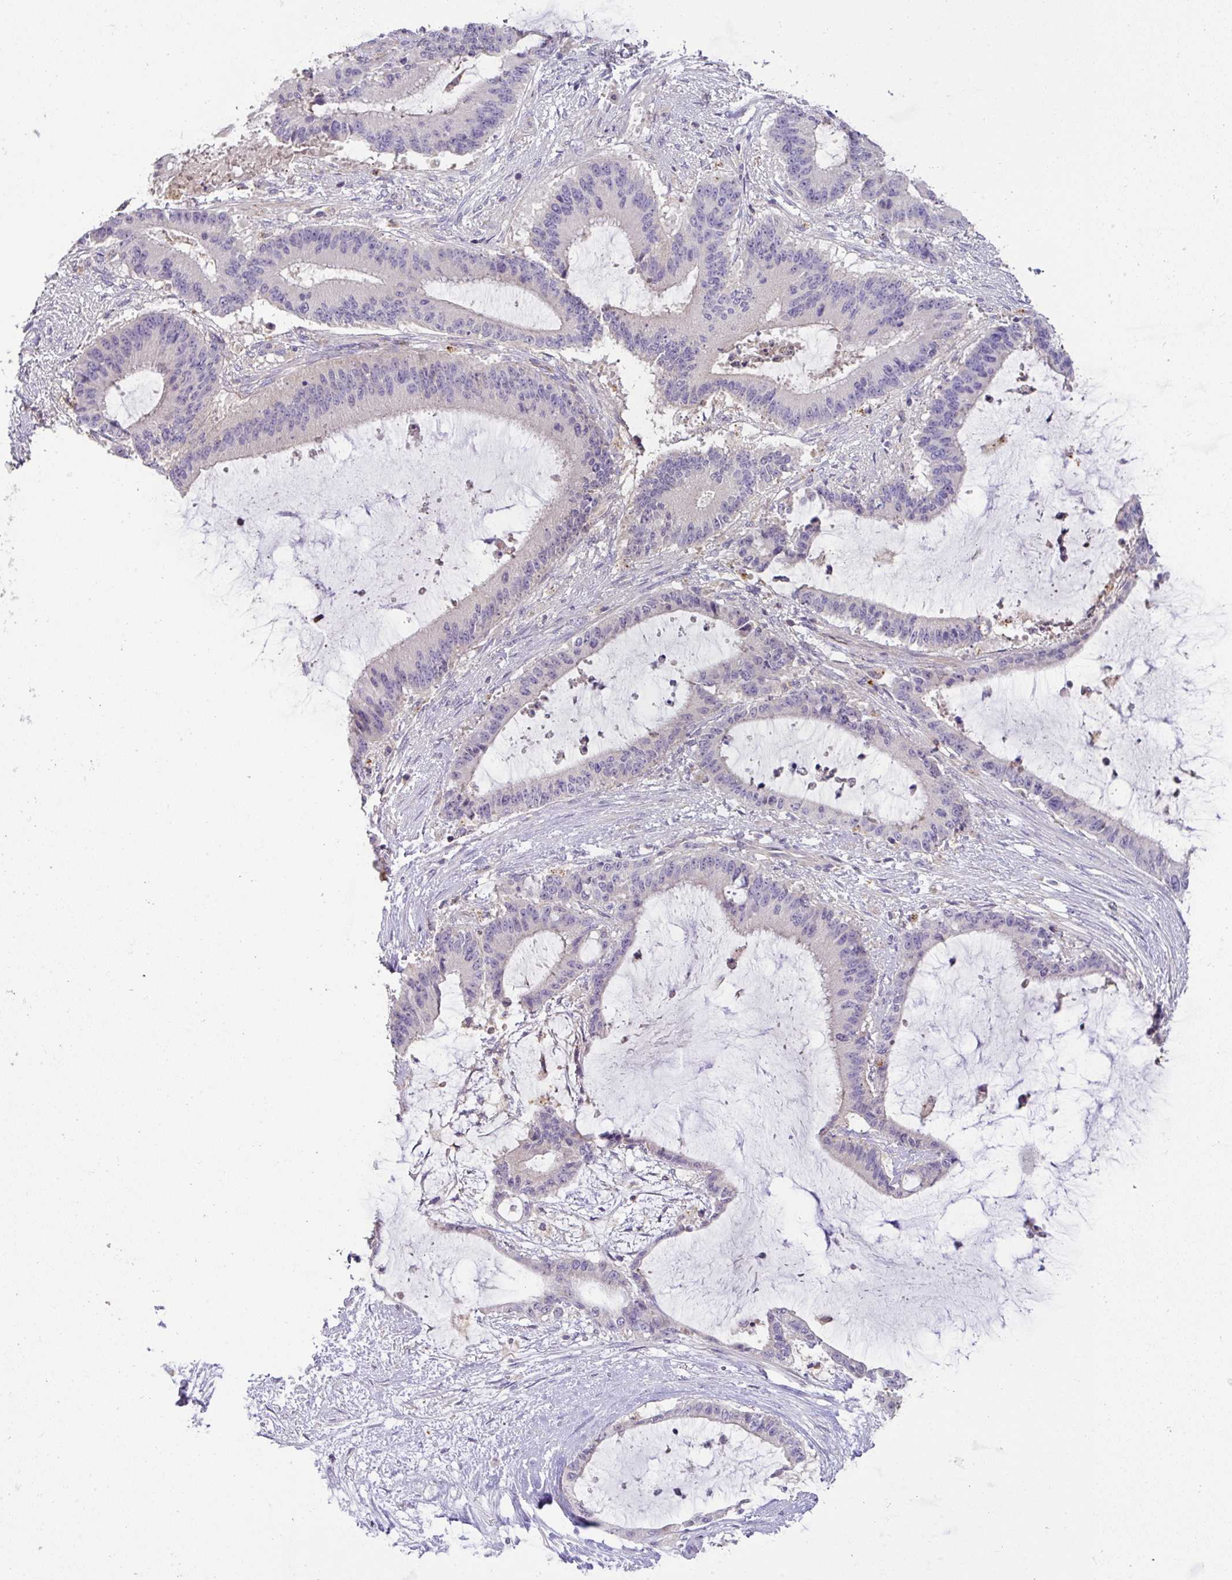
{"staining": {"intensity": "negative", "quantity": "none", "location": "none"}, "tissue": "liver cancer", "cell_type": "Tumor cells", "image_type": "cancer", "snomed": [{"axis": "morphology", "description": "Normal tissue, NOS"}, {"axis": "morphology", "description": "Cholangiocarcinoma"}, {"axis": "topography", "description": "Liver"}, {"axis": "topography", "description": "Peripheral nerve tissue"}], "caption": "Photomicrograph shows no protein staining in tumor cells of liver cancer (cholangiocarcinoma) tissue. Nuclei are stained in blue.", "gene": "HOXC13", "patient": {"sex": "female", "age": 73}}